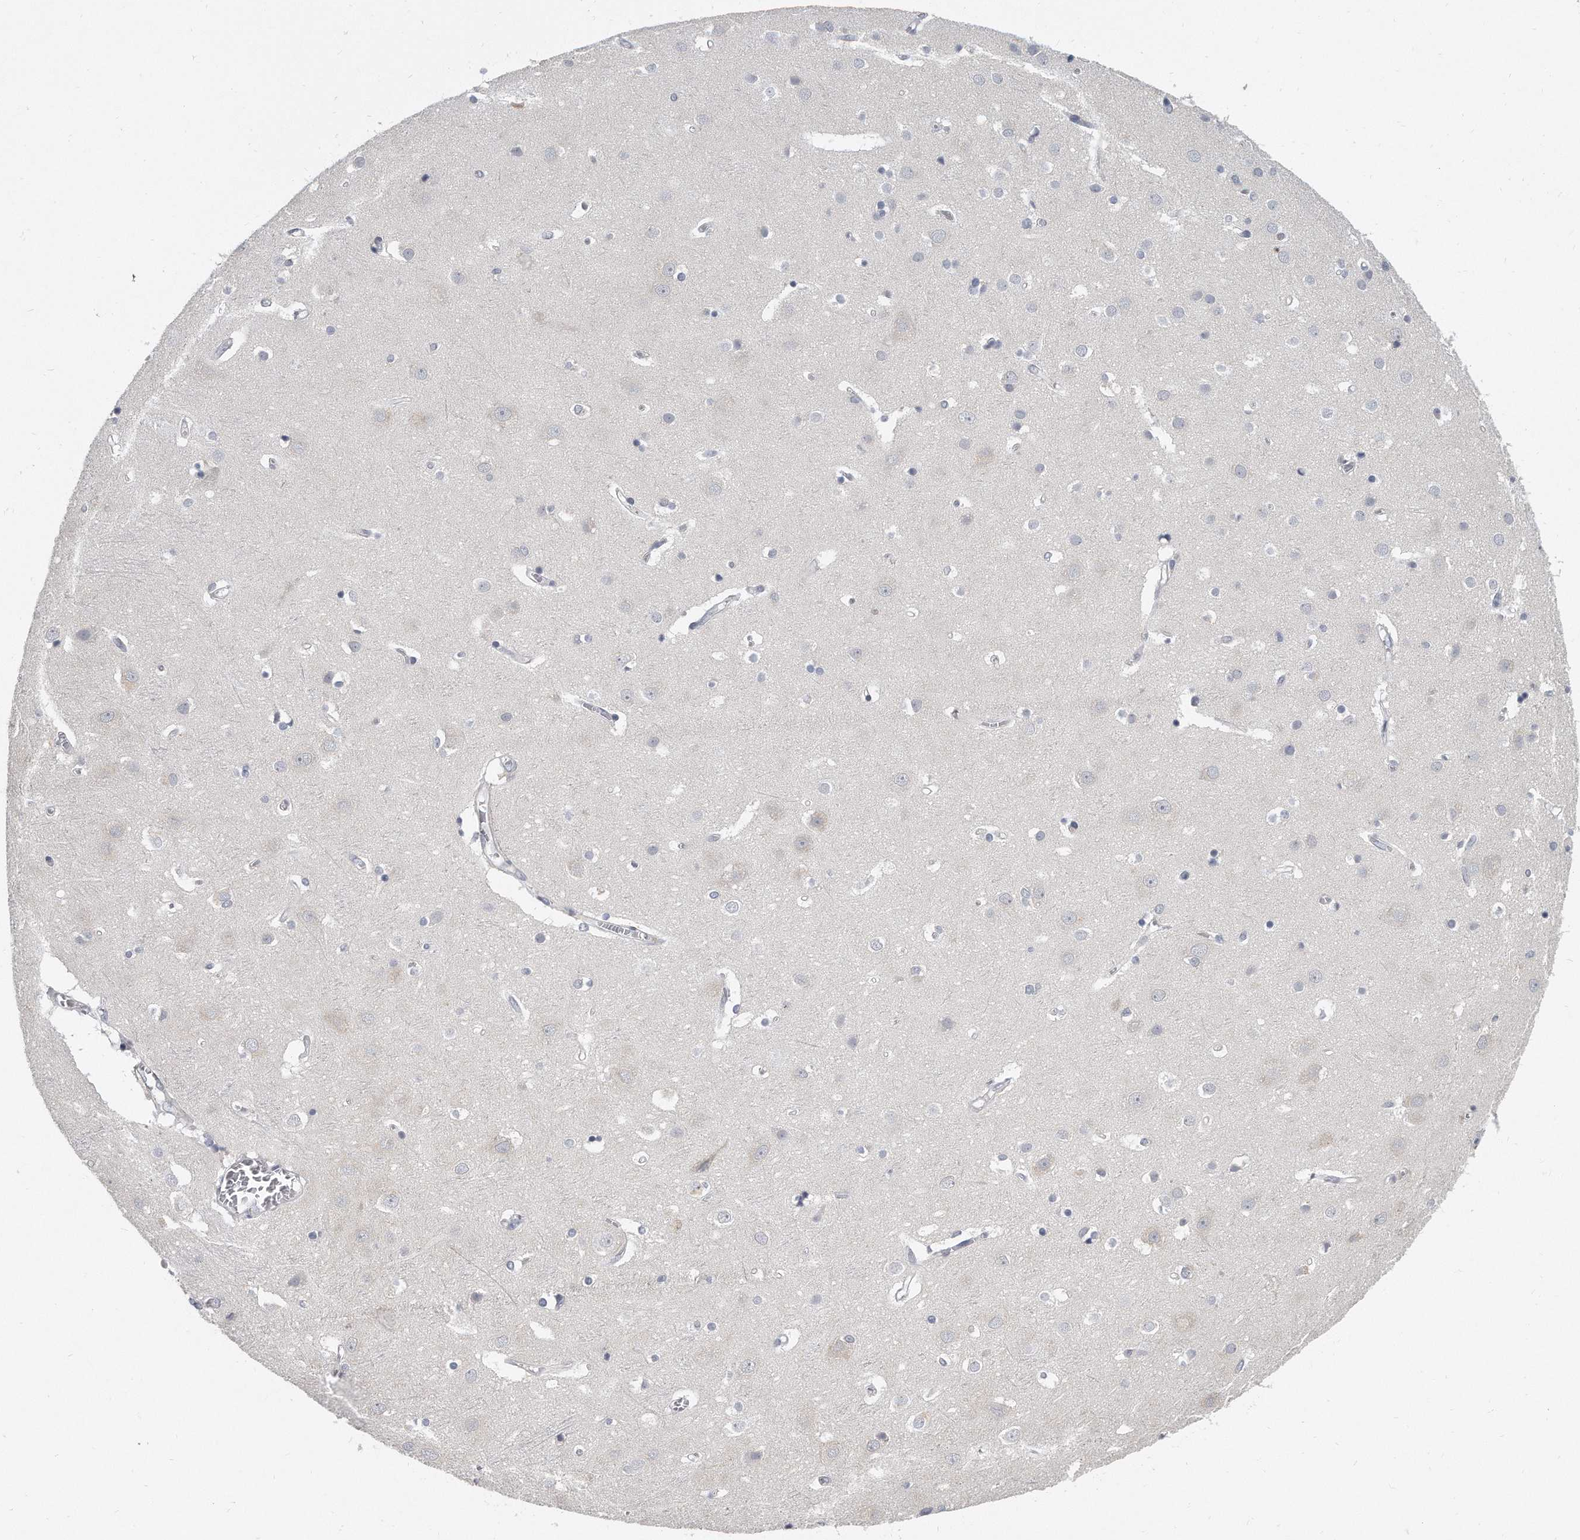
{"staining": {"intensity": "negative", "quantity": "none", "location": "none"}, "tissue": "cerebral cortex", "cell_type": "Endothelial cells", "image_type": "normal", "snomed": [{"axis": "morphology", "description": "Normal tissue, NOS"}, {"axis": "topography", "description": "Cerebral cortex"}], "caption": "Endothelial cells show no significant protein positivity in benign cerebral cortex. (Stains: DAB immunohistochemistry (IHC) with hematoxylin counter stain, Microscopy: brightfield microscopy at high magnification).", "gene": "PLEKHA6", "patient": {"sex": "male", "age": 54}}